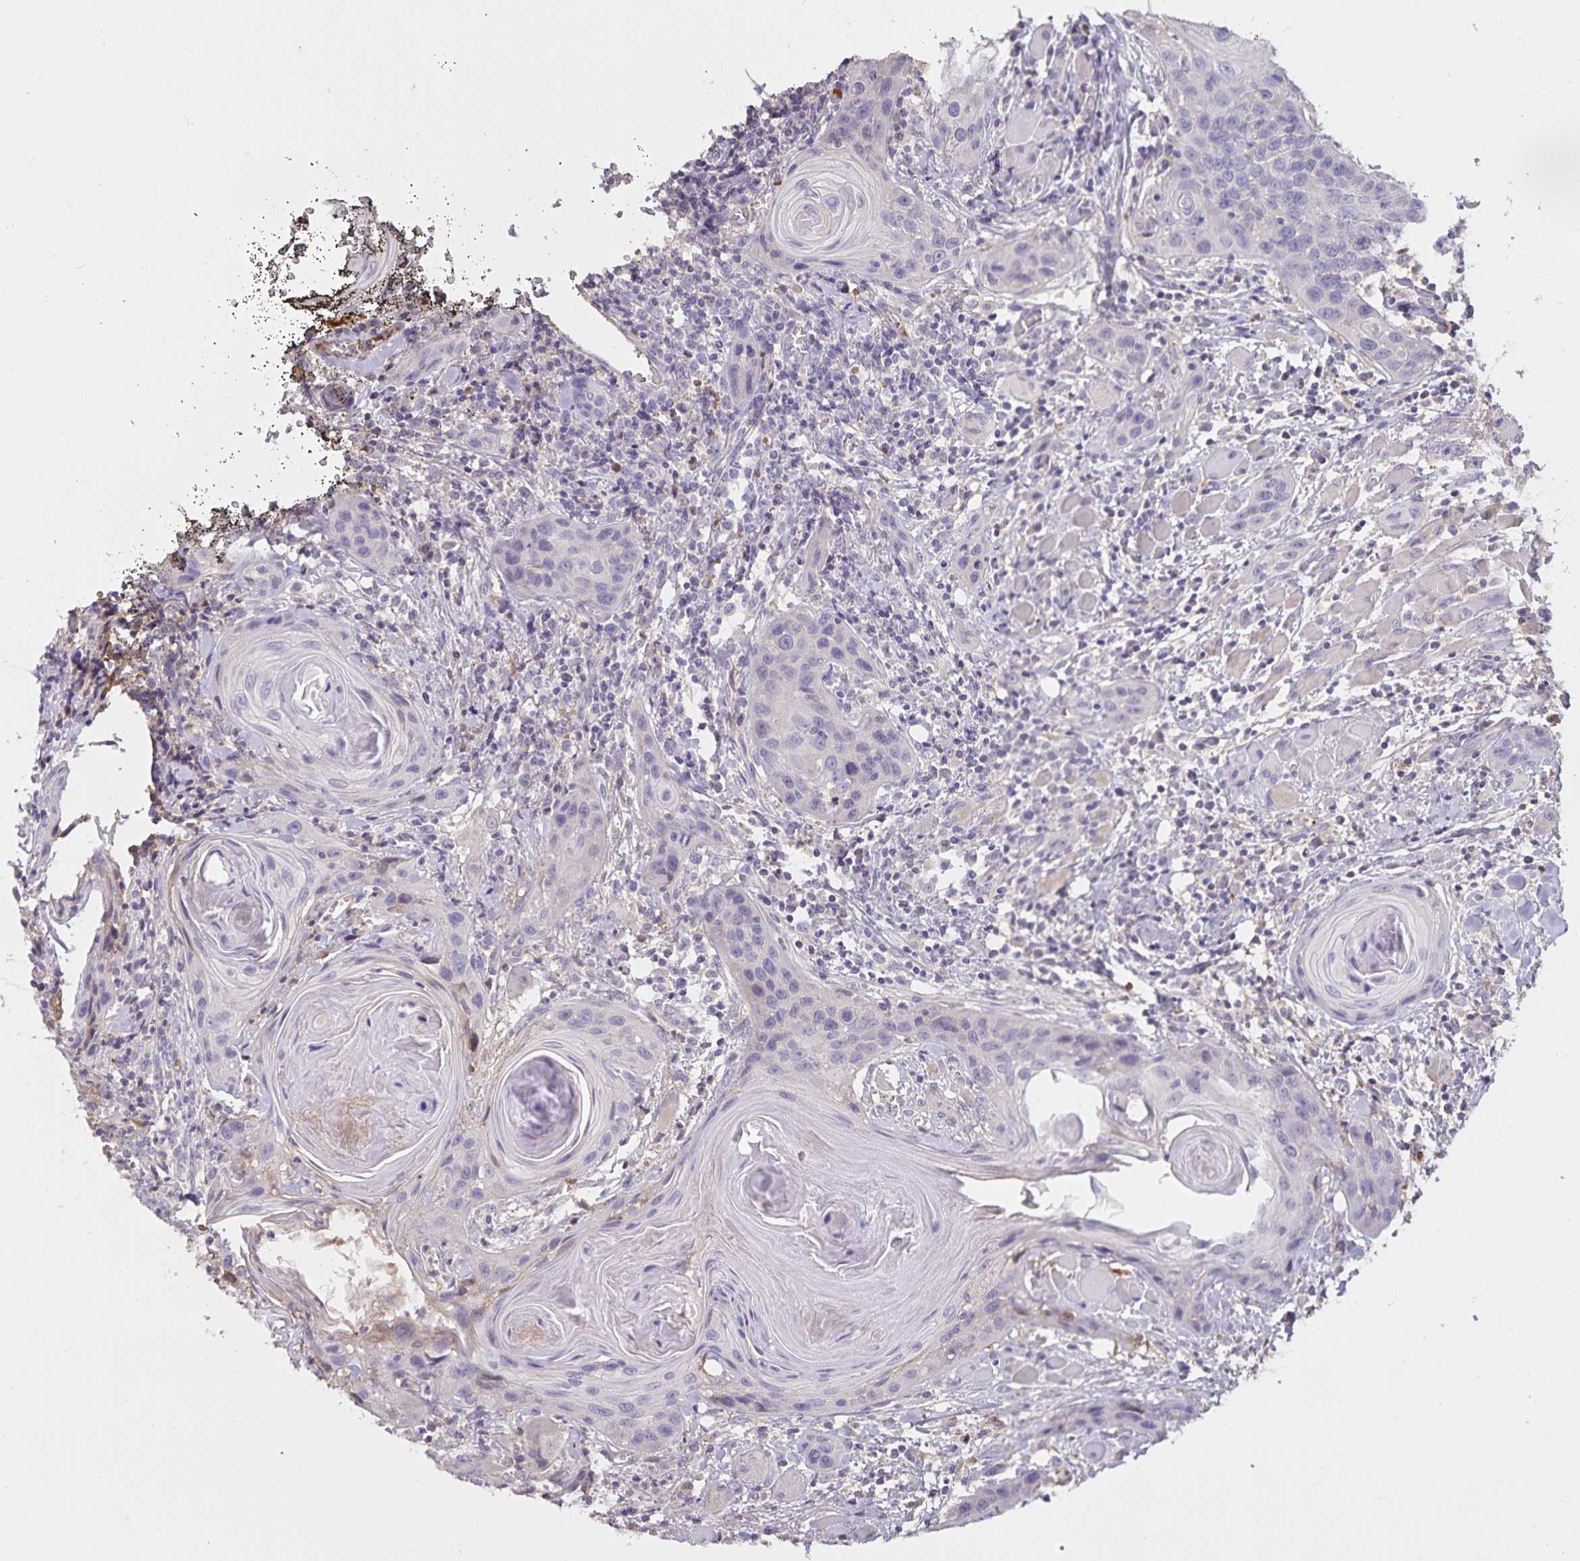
{"staining": {"intensity": "negative", "quantity": "none", "location": "none"}, "tissue": "head and neck cancer", "cell_type": "Tumor cells", "image_type": "cancer", "snomed": [{"axis": "morphology", "description": "Squamous cell carcinoma, NOS"}, {"axis": "topography", "description": "Oral tissue"}, {"axis": "topography", "description": "Head-Neck"}], "caption": "An IHC micrograph of head and neck cancer (squamous cell carcinoma) is shown. There is no staining in tumor cells of head and neck cancer (squamous cell carcinoma).", "gene": "FGG", "patient": {"sex": "male", "age": 58}}